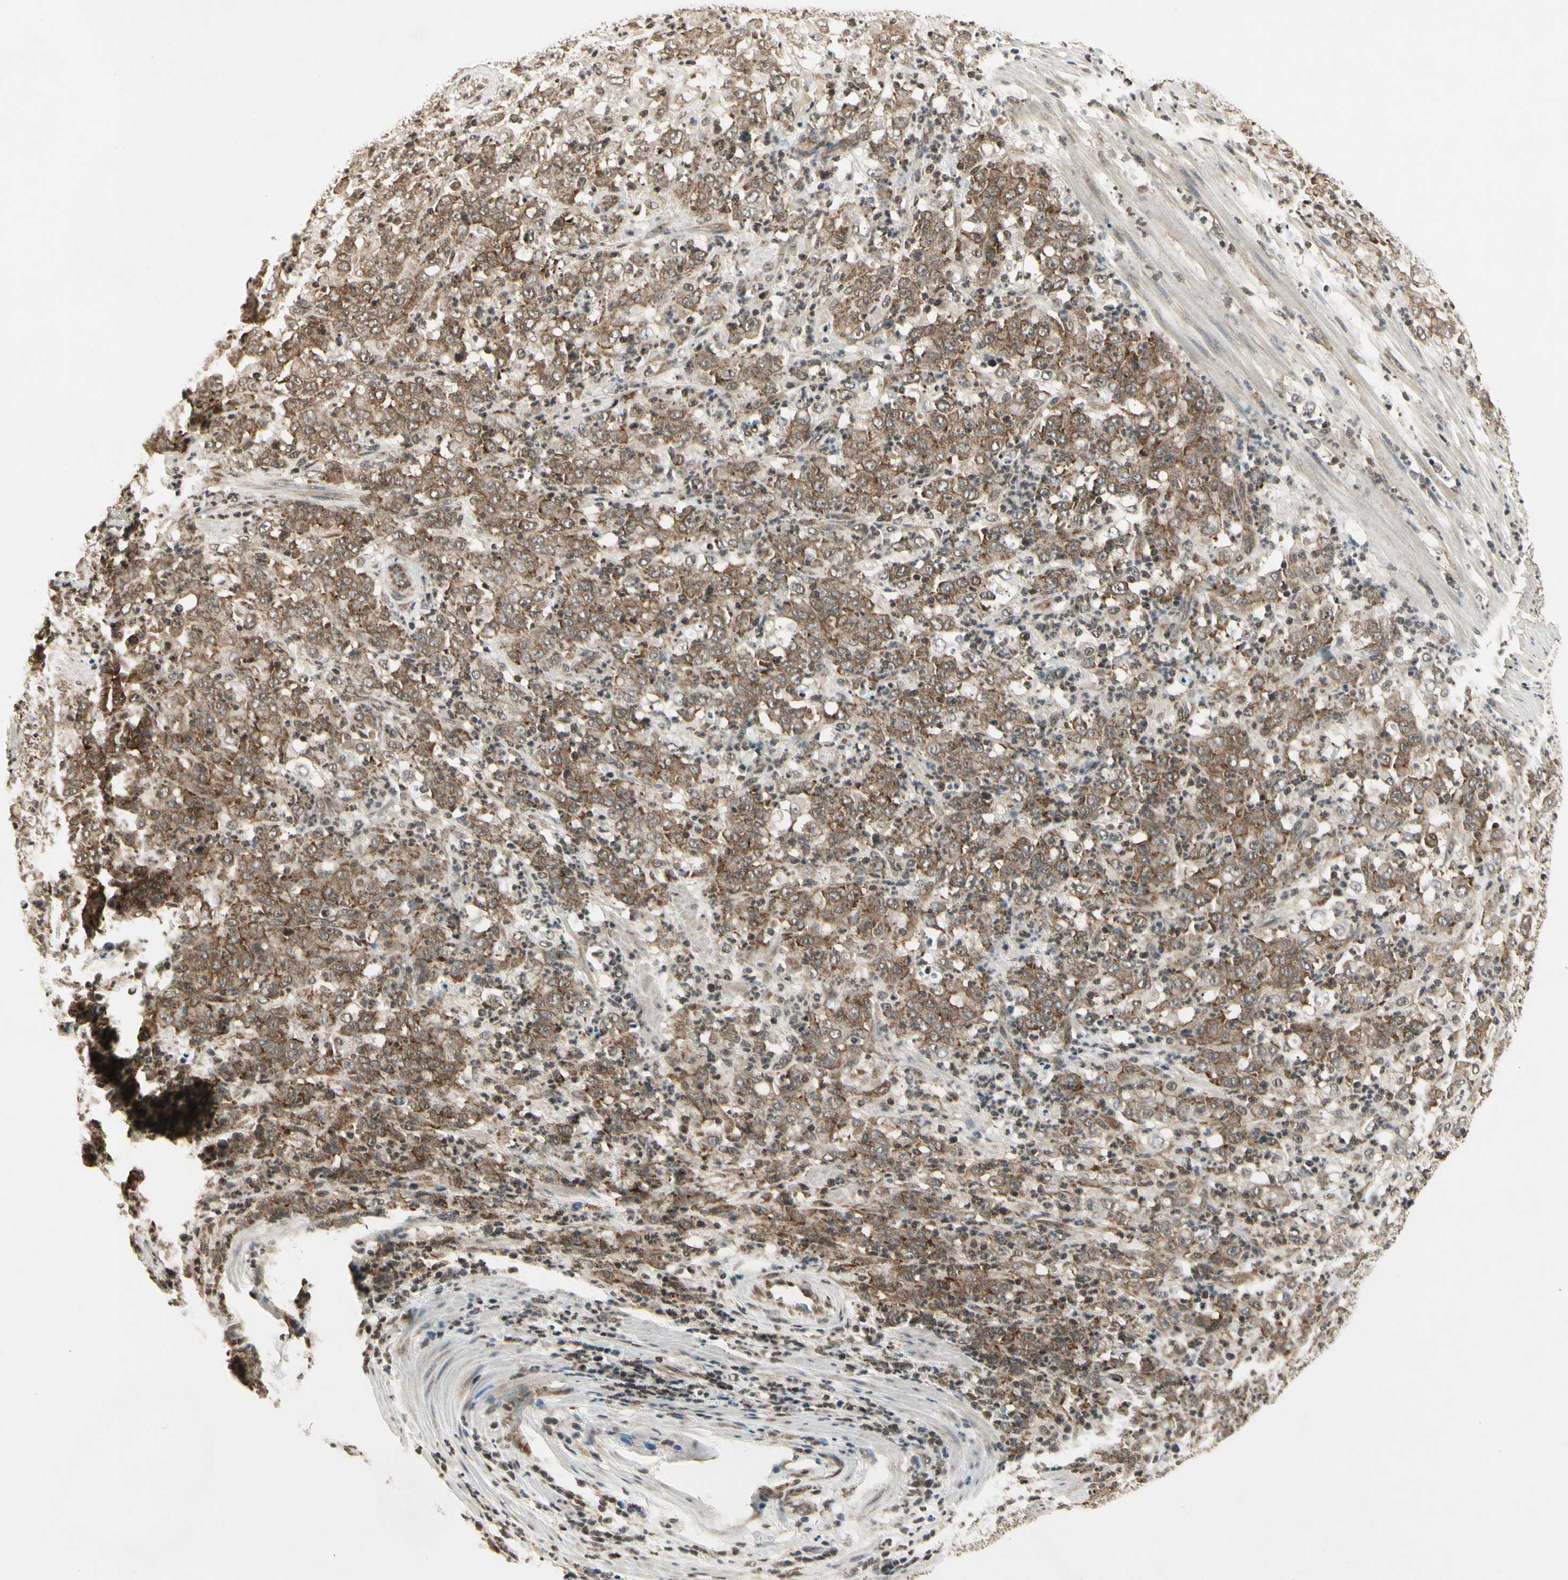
{"staining": {"intensity": "moderate", "quantity": "25%-75%", "location": "cytoplasmic/membranous"}, "tissue": "stomach cancer", "cell_type": "Tumor cells", "image_type": "cancer", "snomed": [{"axis": "morphology", "description": "Adenocarcinoma, NOS"}, {"axis": "topography", "description": "Stomach, lower"}], "caption": "The micrograph displays a brown stain indicating the presence of a protein in the cytoplasmic/membranous of tumor cells in stomach adenocarcinoma.", "gene": "SMN2", "patient": {"sex": "female", "age": 71}}